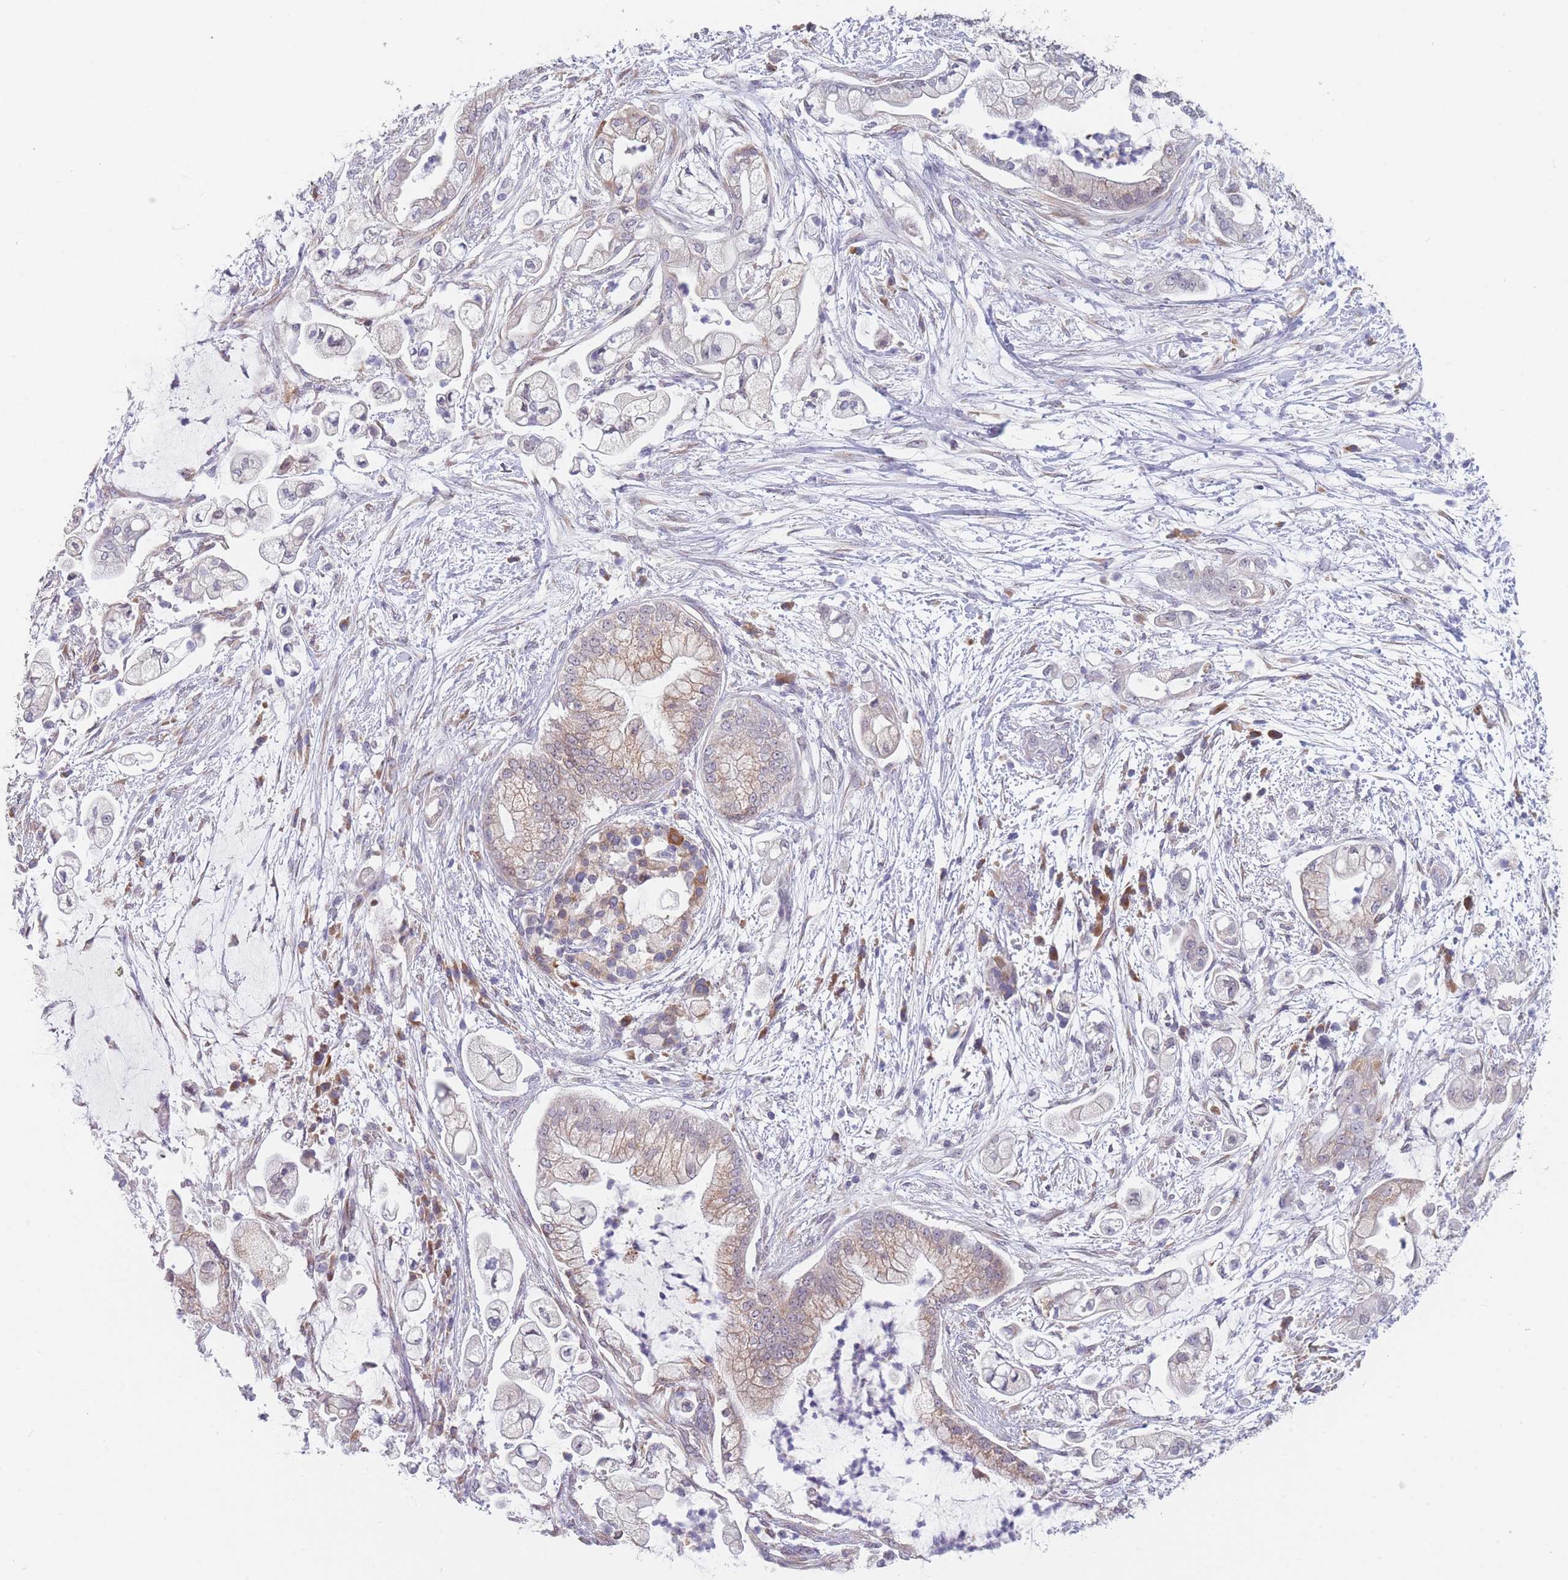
{"staining": {"intensity": "weak", "quantity": "25%-75%", "location": "cytoplasmic/membranous"}, "tissue": "pancreatic cancer", "cell_type": "Tumor cells", "image_type": "cancer", "snomed": [{"axis": "morphology", "description": "Adenocarcinoma, NOS"}, {"axis": "topography", "description": "Pancreas"}], "caption": "Pancreatic cancer (adenocarcinoma) stained for a protein exhibits weak cytoplasmic/membranous positivity in tumor cells.", "gene": "TMED10", "patient": {"sex": "female", "age": 69}}